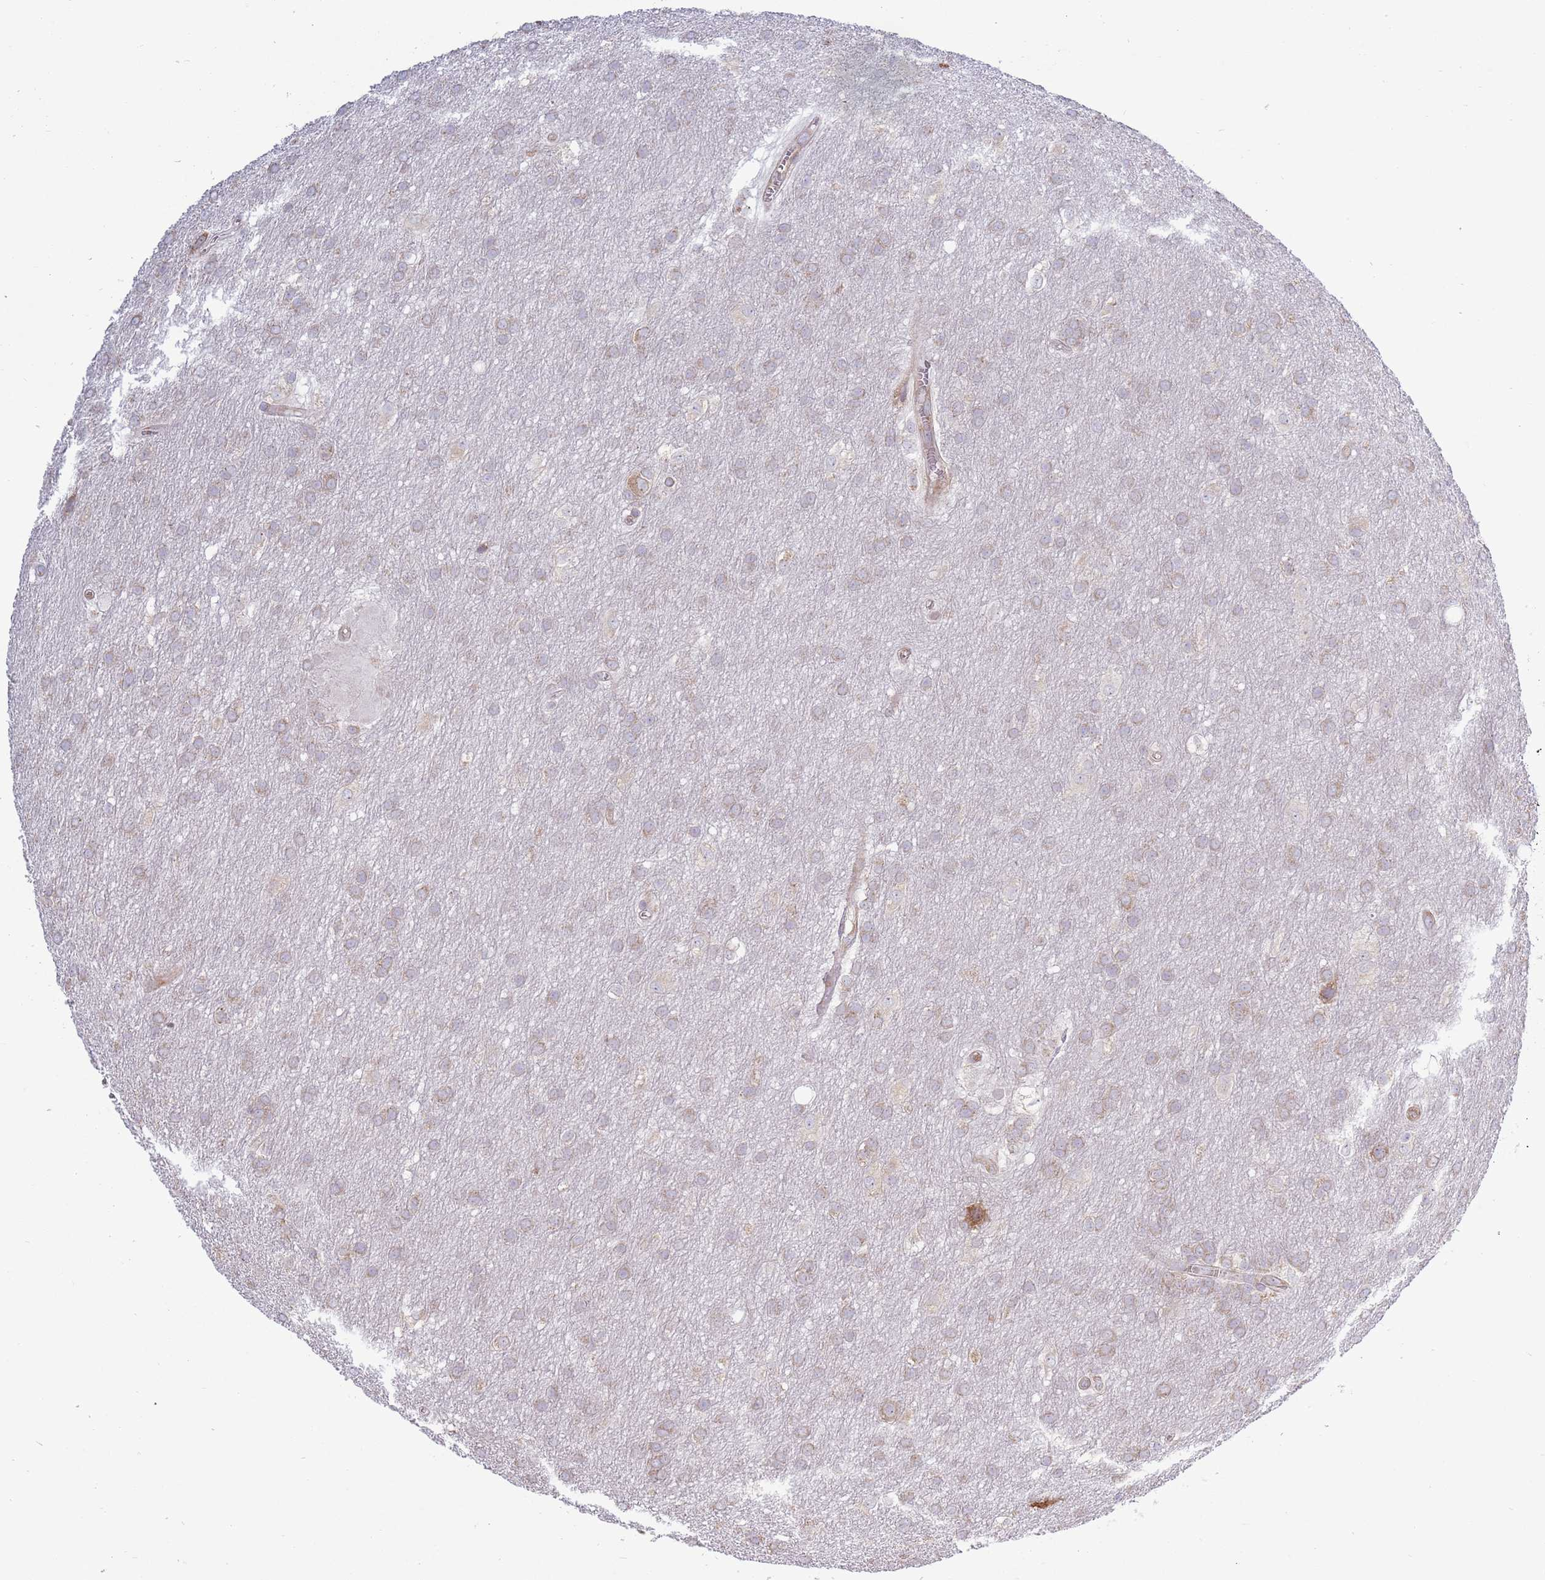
{"staining": {"intensity": "weak", "quantity": "25%-75%", "location": "cytoplasmic/membranous"}, "tissue": "glioma", "cell_type": "Tumor cells", "image_type": "cancer", "snomed": [{"axis": "morphology", "description": "Glioma, malignant, Low grade"}, {"axis": "topography", "description": "Brain"}], "caption": "Glioma stained with immunohistochemistry displays weak cytoplasmic/membranous expression in about 25%-75% of tumor cells.", "gene": "RPL17-C18orf32", "patient": {"sex": "male", "age": 66}}